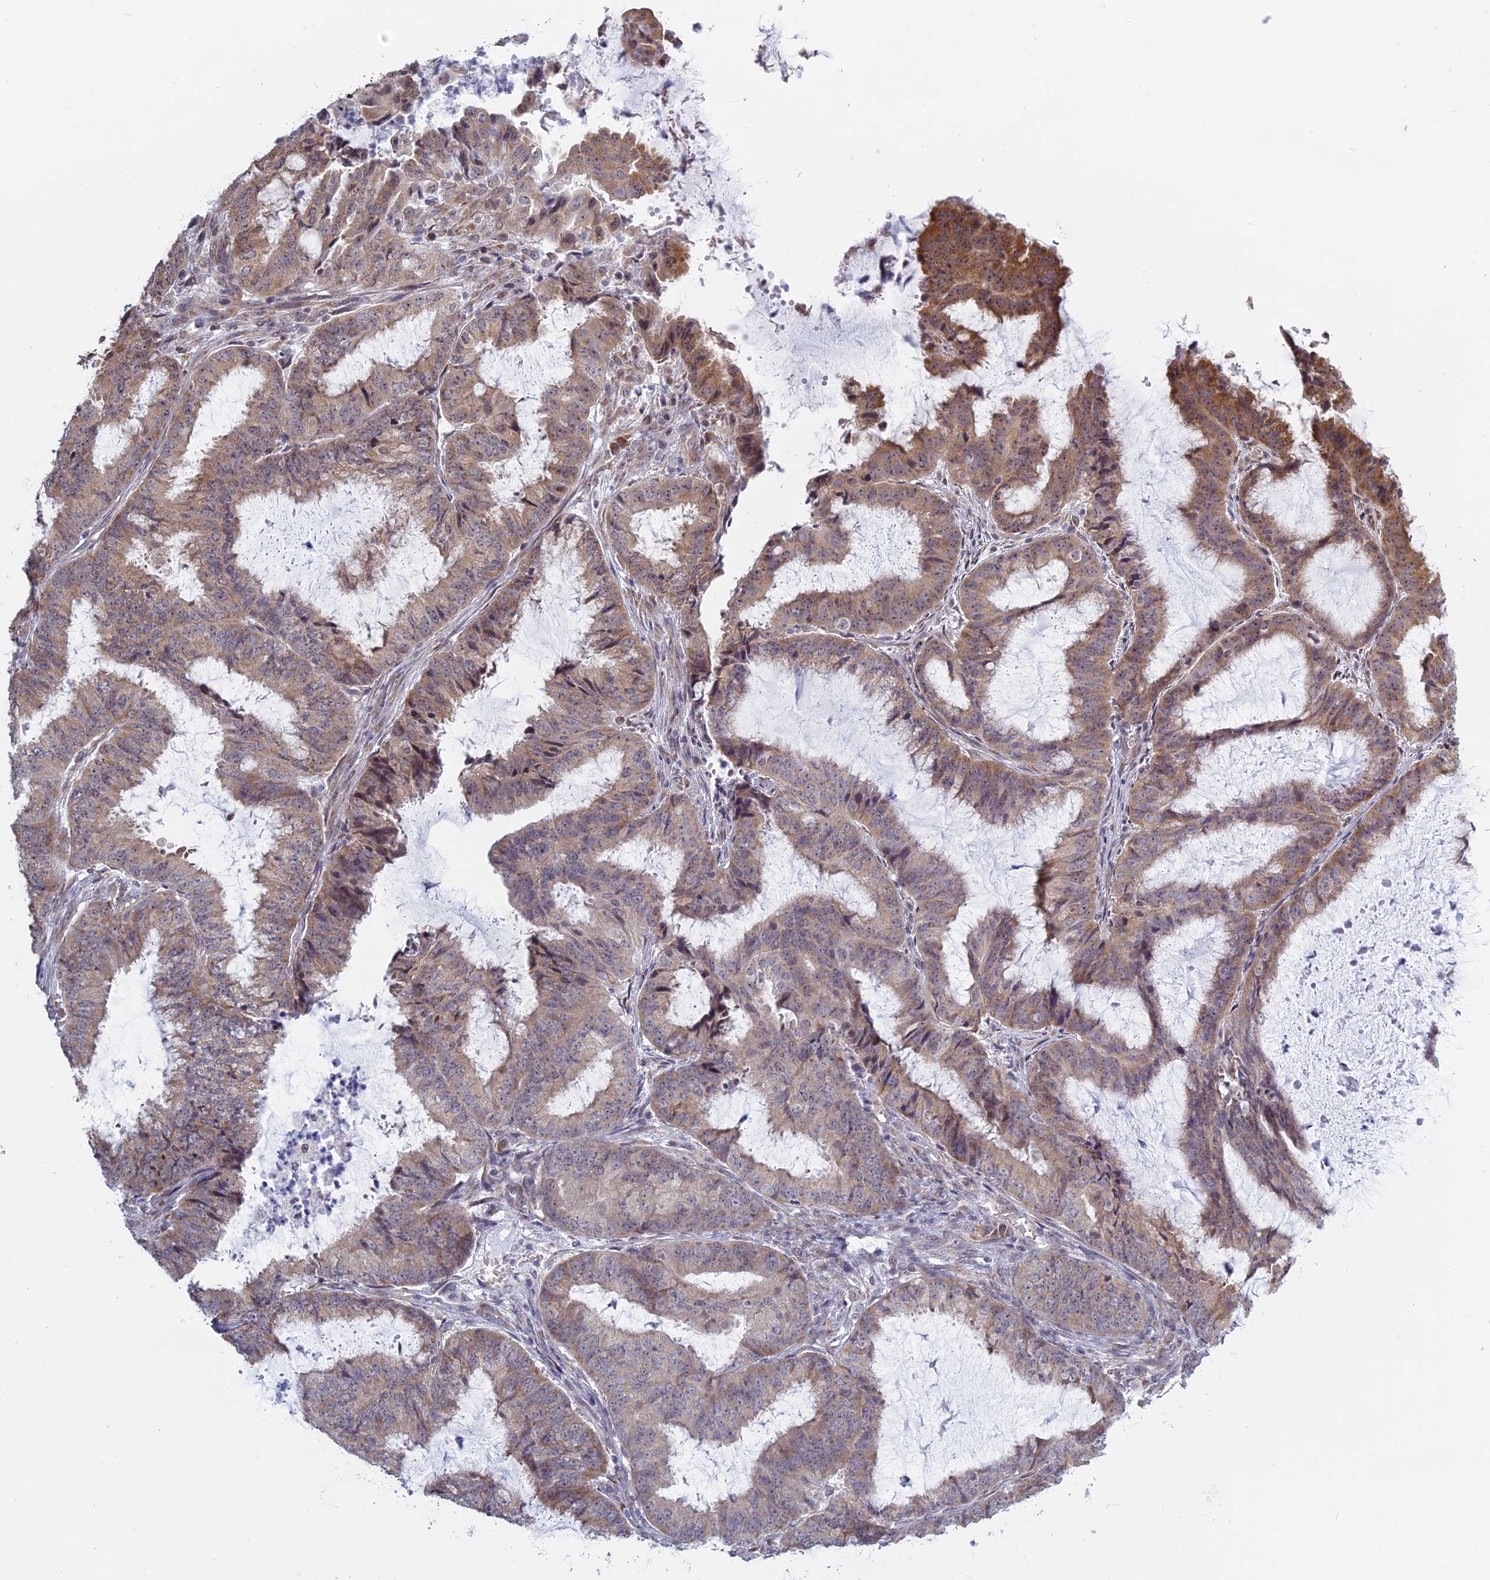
{"staining": {"intensity": "moderate", "quantity": "<25%", "location": "cytoplasmic/membranous"}, "tissue": "endometrial cancer", "cell_type": "Tumor cells", "image_type": "cancer", "snomed": [{"axis": "morphology", "description": "Adenocarcinoma, NOS"}, {"axis": "topography", "description": "Endometrium"}], "caption": "Immunohistochemistry (IHC) histopathology image of endometrial cancer (adenocarcinoma) stained for a protein (brown), which exhibits low levels of moderate cytoplasmic/membranous staining in about <25% of tumor cells.", "gene": "RPS19BP1", "patient": {"sex": "female", "age": 51}}